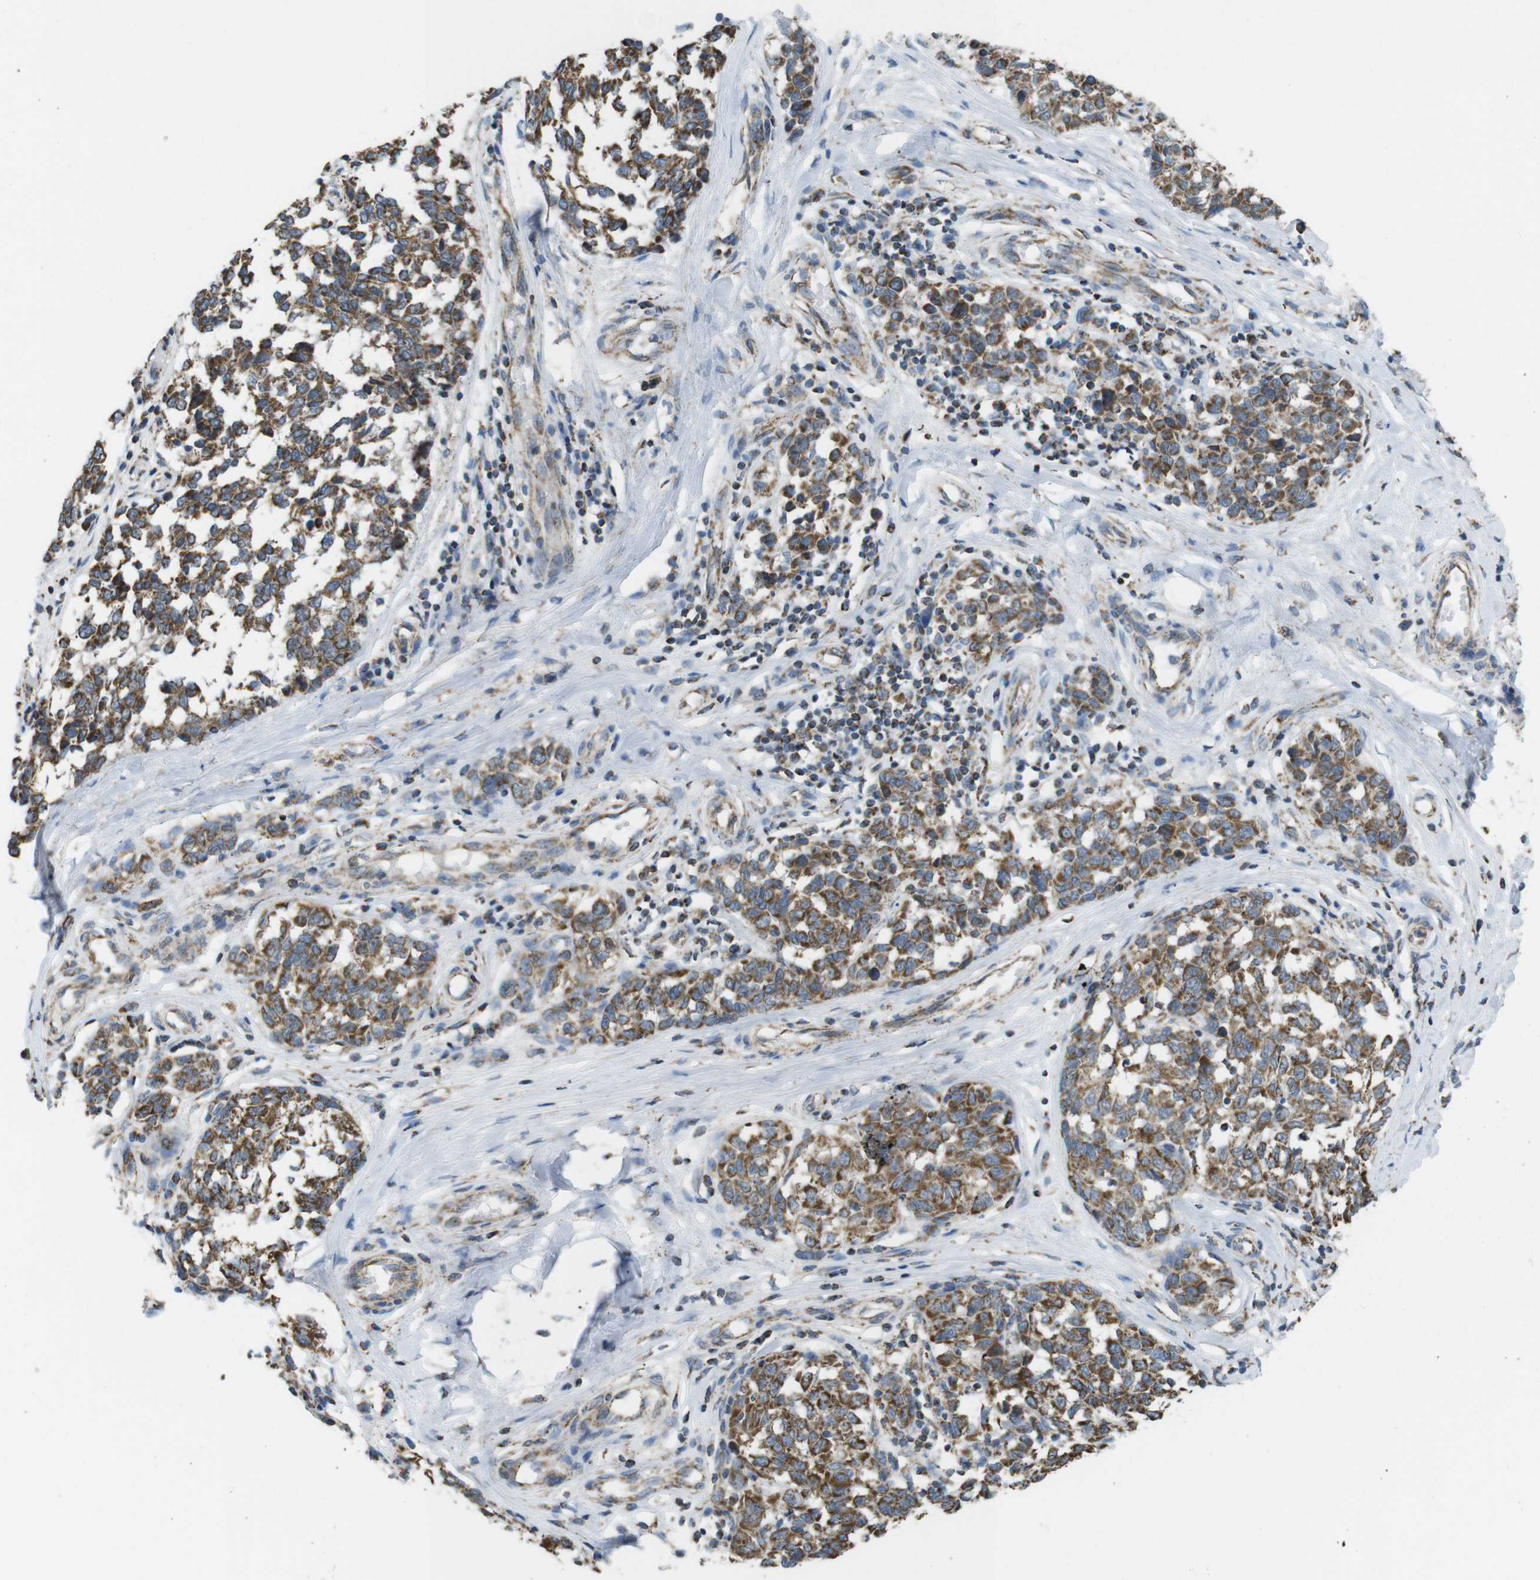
{"staining": {"intensity": "moderate", "quantity": ">75%", "location": "cytoplasmic/membranous"}, "tissue": "melanoma", "cell_type": "Tumor cells", "image_type": "cancer", "snomed": [{"axis": "morphology", "description": "Malignant melanoma, NOS"}, {"axis": "topography", "description": "Skin"}], "caption": "About >75% of tumor cells in human malignant melanoma show moderate cytoplasmic/membranous protein positivity as visualized by brown immunohistochemical staining.", "gene": "GRIK2", "patient": {"sex": "female", "age": 64}}